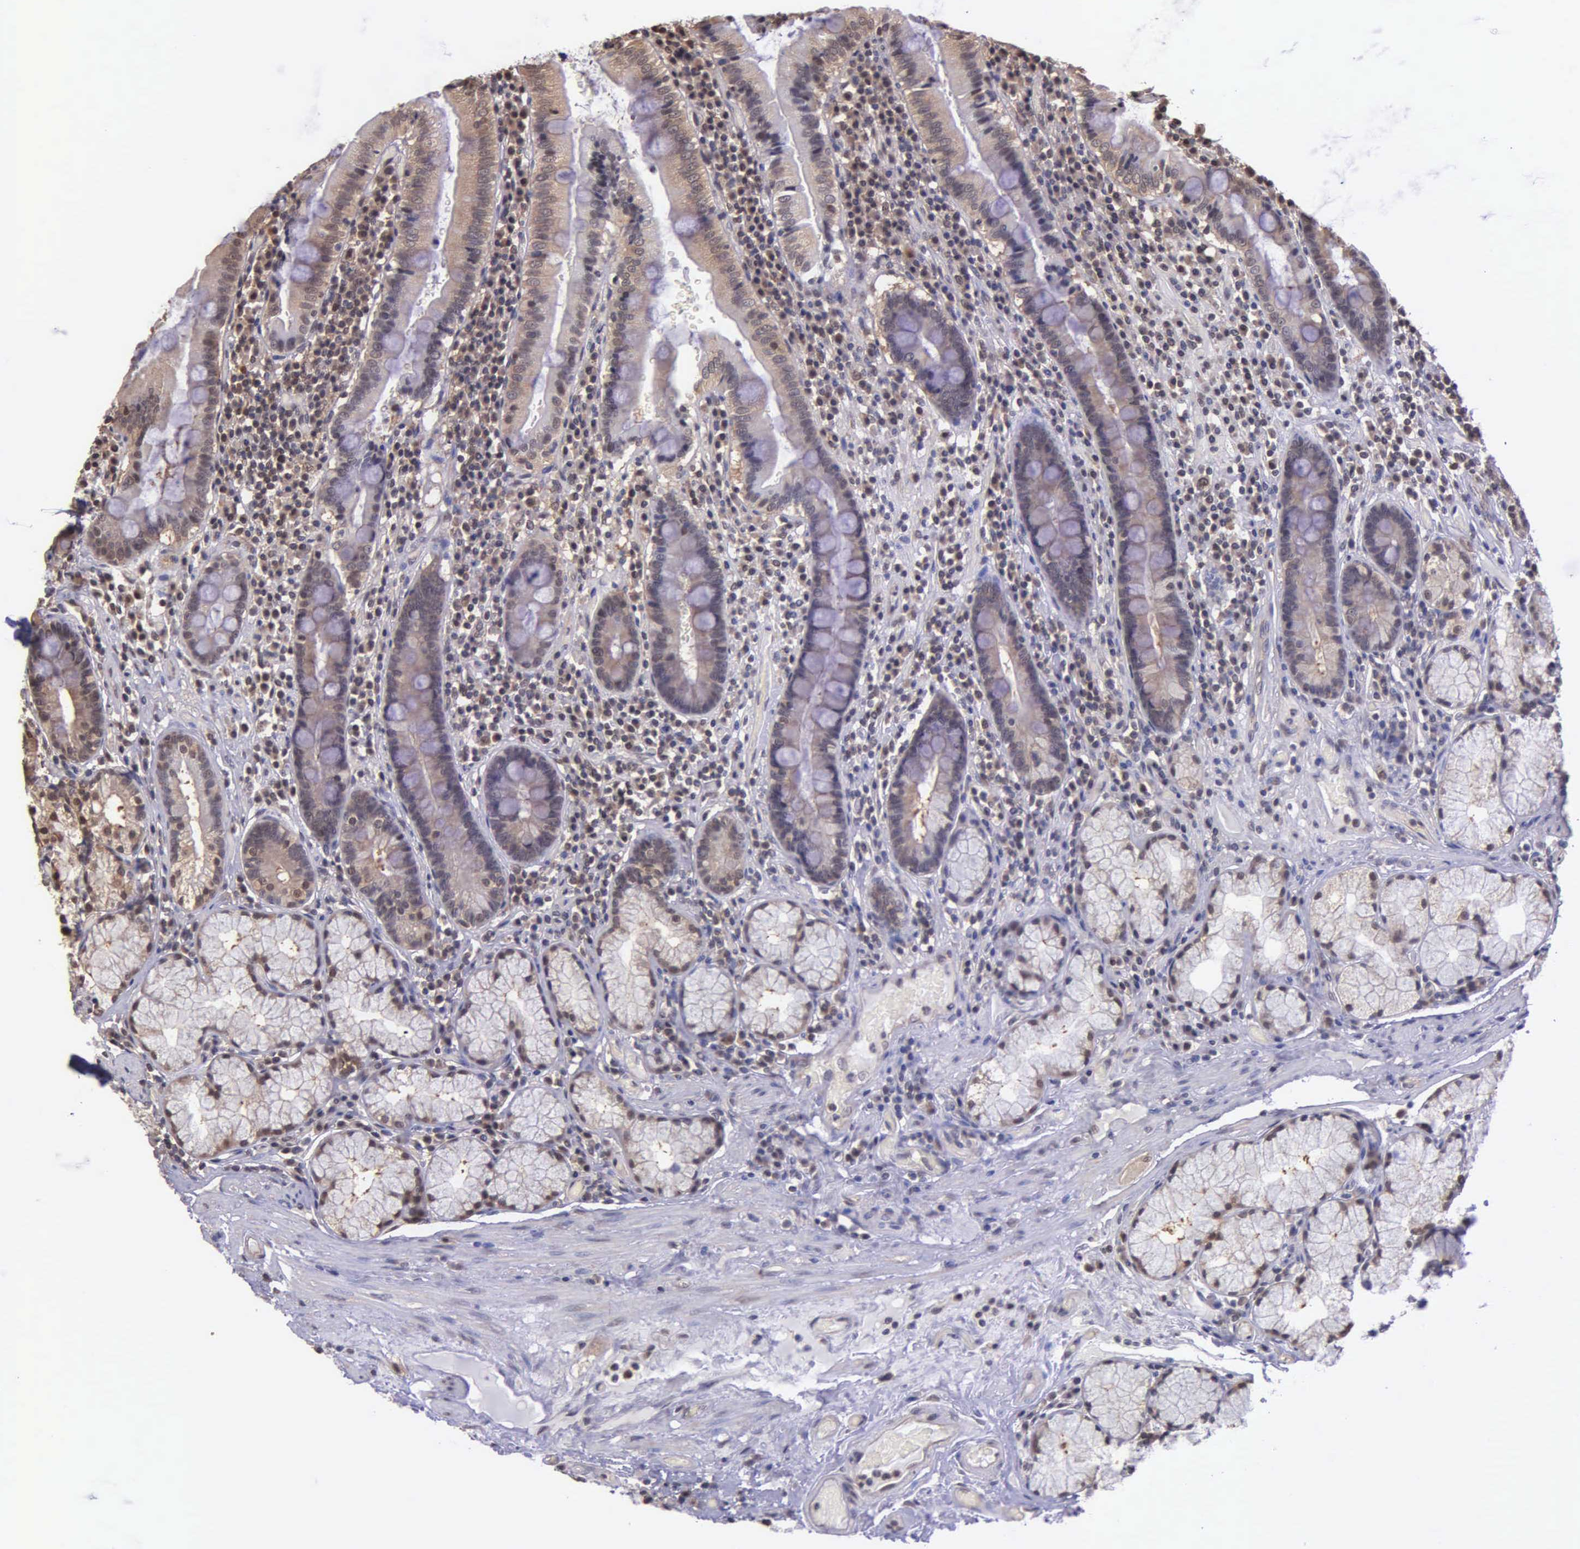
{"staining": {"intensity": "moderate", "quantity": ">75%", "location": "cytoplasmic/membranous,nuclear"}, "tissue": "duodenum", "cell_type": "Glandular cells", "image_type": "normal", "snomed": [{"axis": "morphology", "description": "Normal tissue, NOS"}, {"axis": "topography", "description": "Stomach, lower"}, {"axis": "topography", "description": "Duodenum"}], "caption": "A high-resolution photomicrograph shows immunohistochemistry (IHC) staining of unremarkable duodenum, which exhibits moderate cytoplasmic/membranous,nuclear positivity in about >75% of glandular cells. (brown staining indicates protein expression, while blue staining denotes nuclei).", "gene": "PSMC1", "patient": {"sex": "male", "age": 84}}